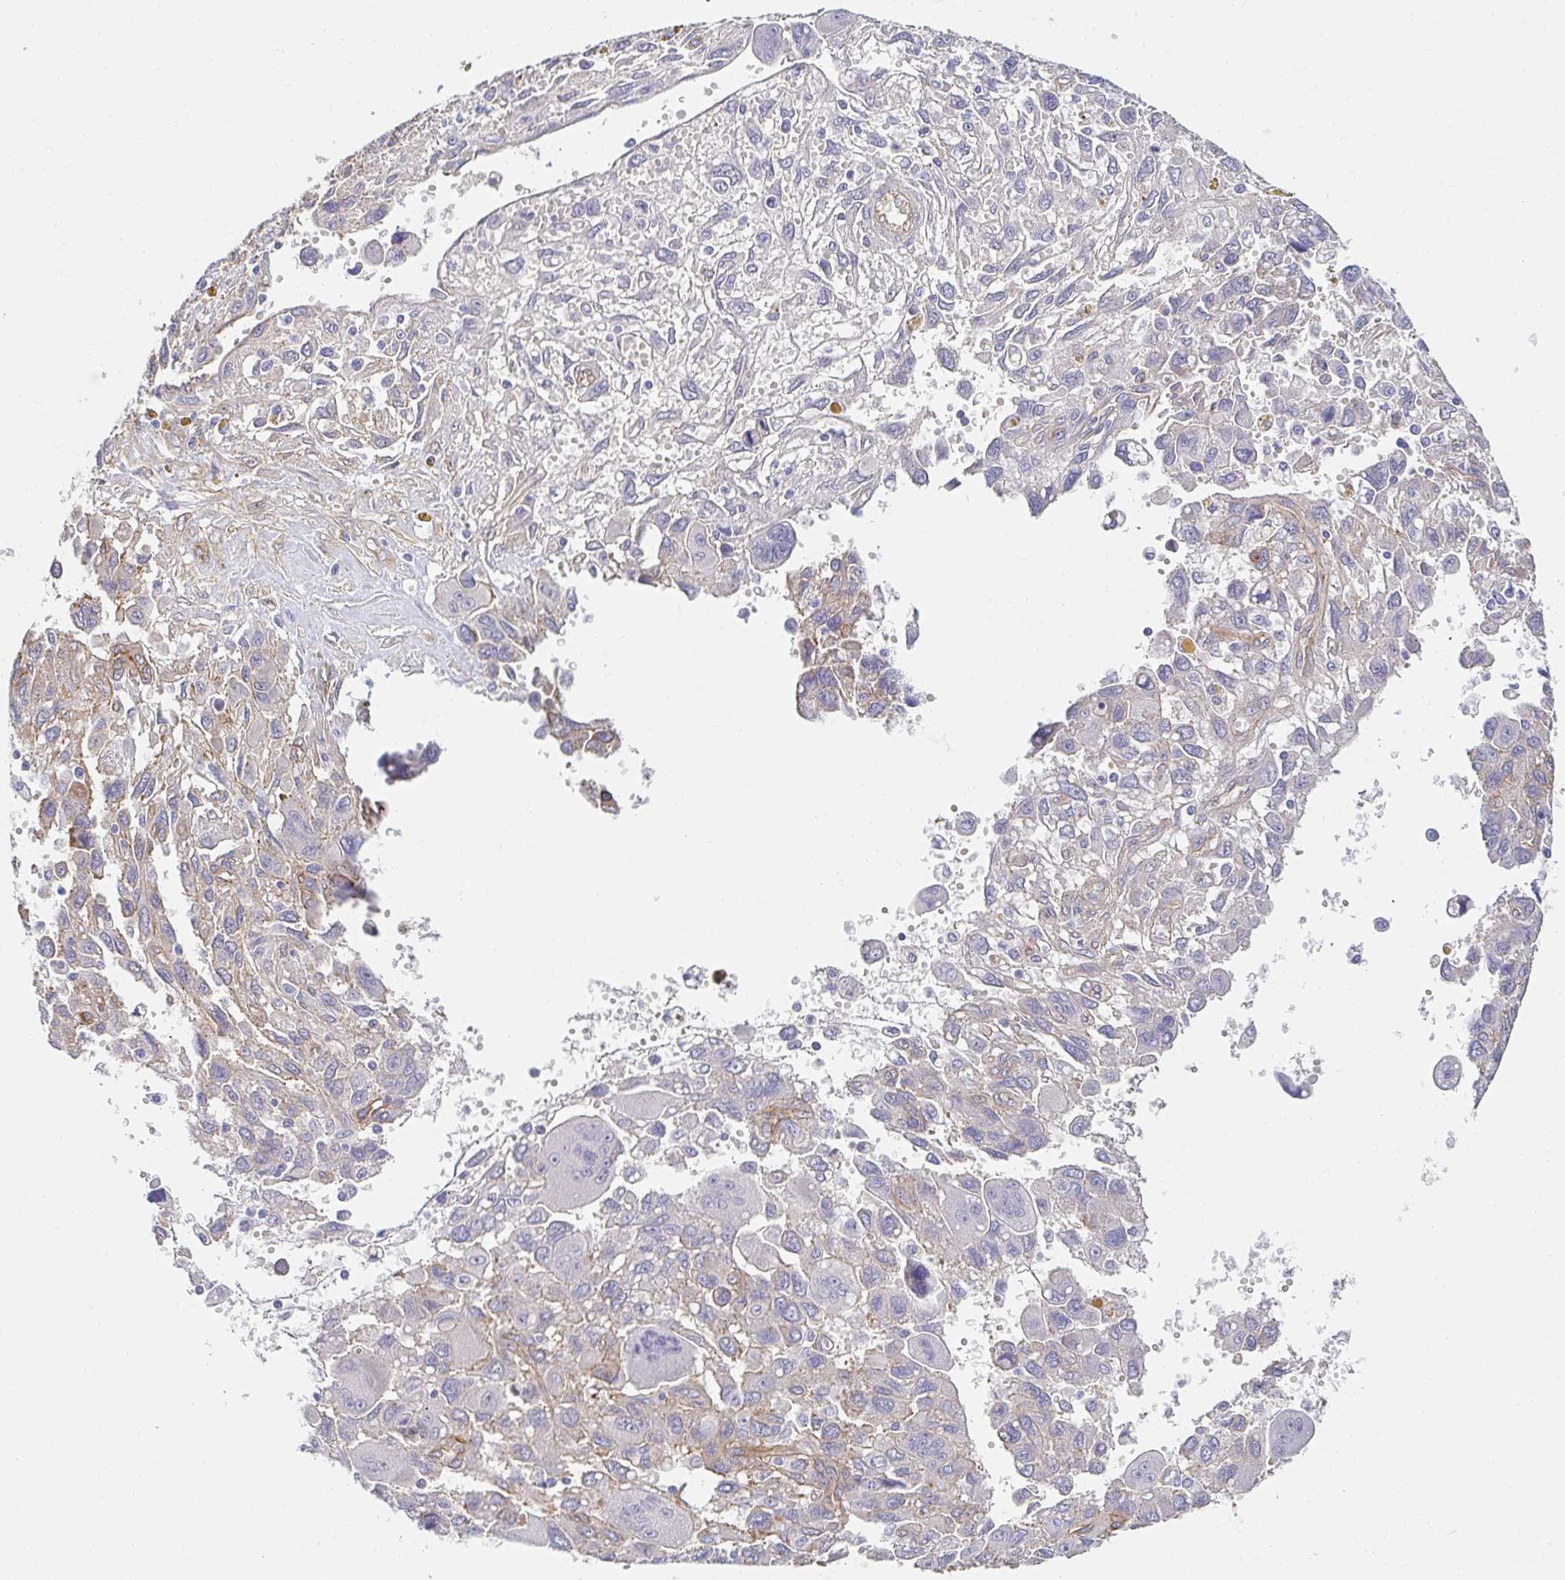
{"staining": {"intensity": "weak", "quantity": "<25%", "location": "cytoplasmic/membranous"}, "tissue": "pancreatic cancer", "cell_type": "Tumor cells", "image_type": "cancer", "snomed": [{"axis": "morphology", "description": "Adenocarcinoma, NOS"}, {"axis": "topography", "description": "Pancreas"}], "caption": "Immunohistochemistry histopathology image of pancreatic cancer (adenocarcinoma) stained for a protein (brown), which displays no expression in tumor cells.", "gene": "CTTN", "patient": {"sex": "female", "age": 47}}